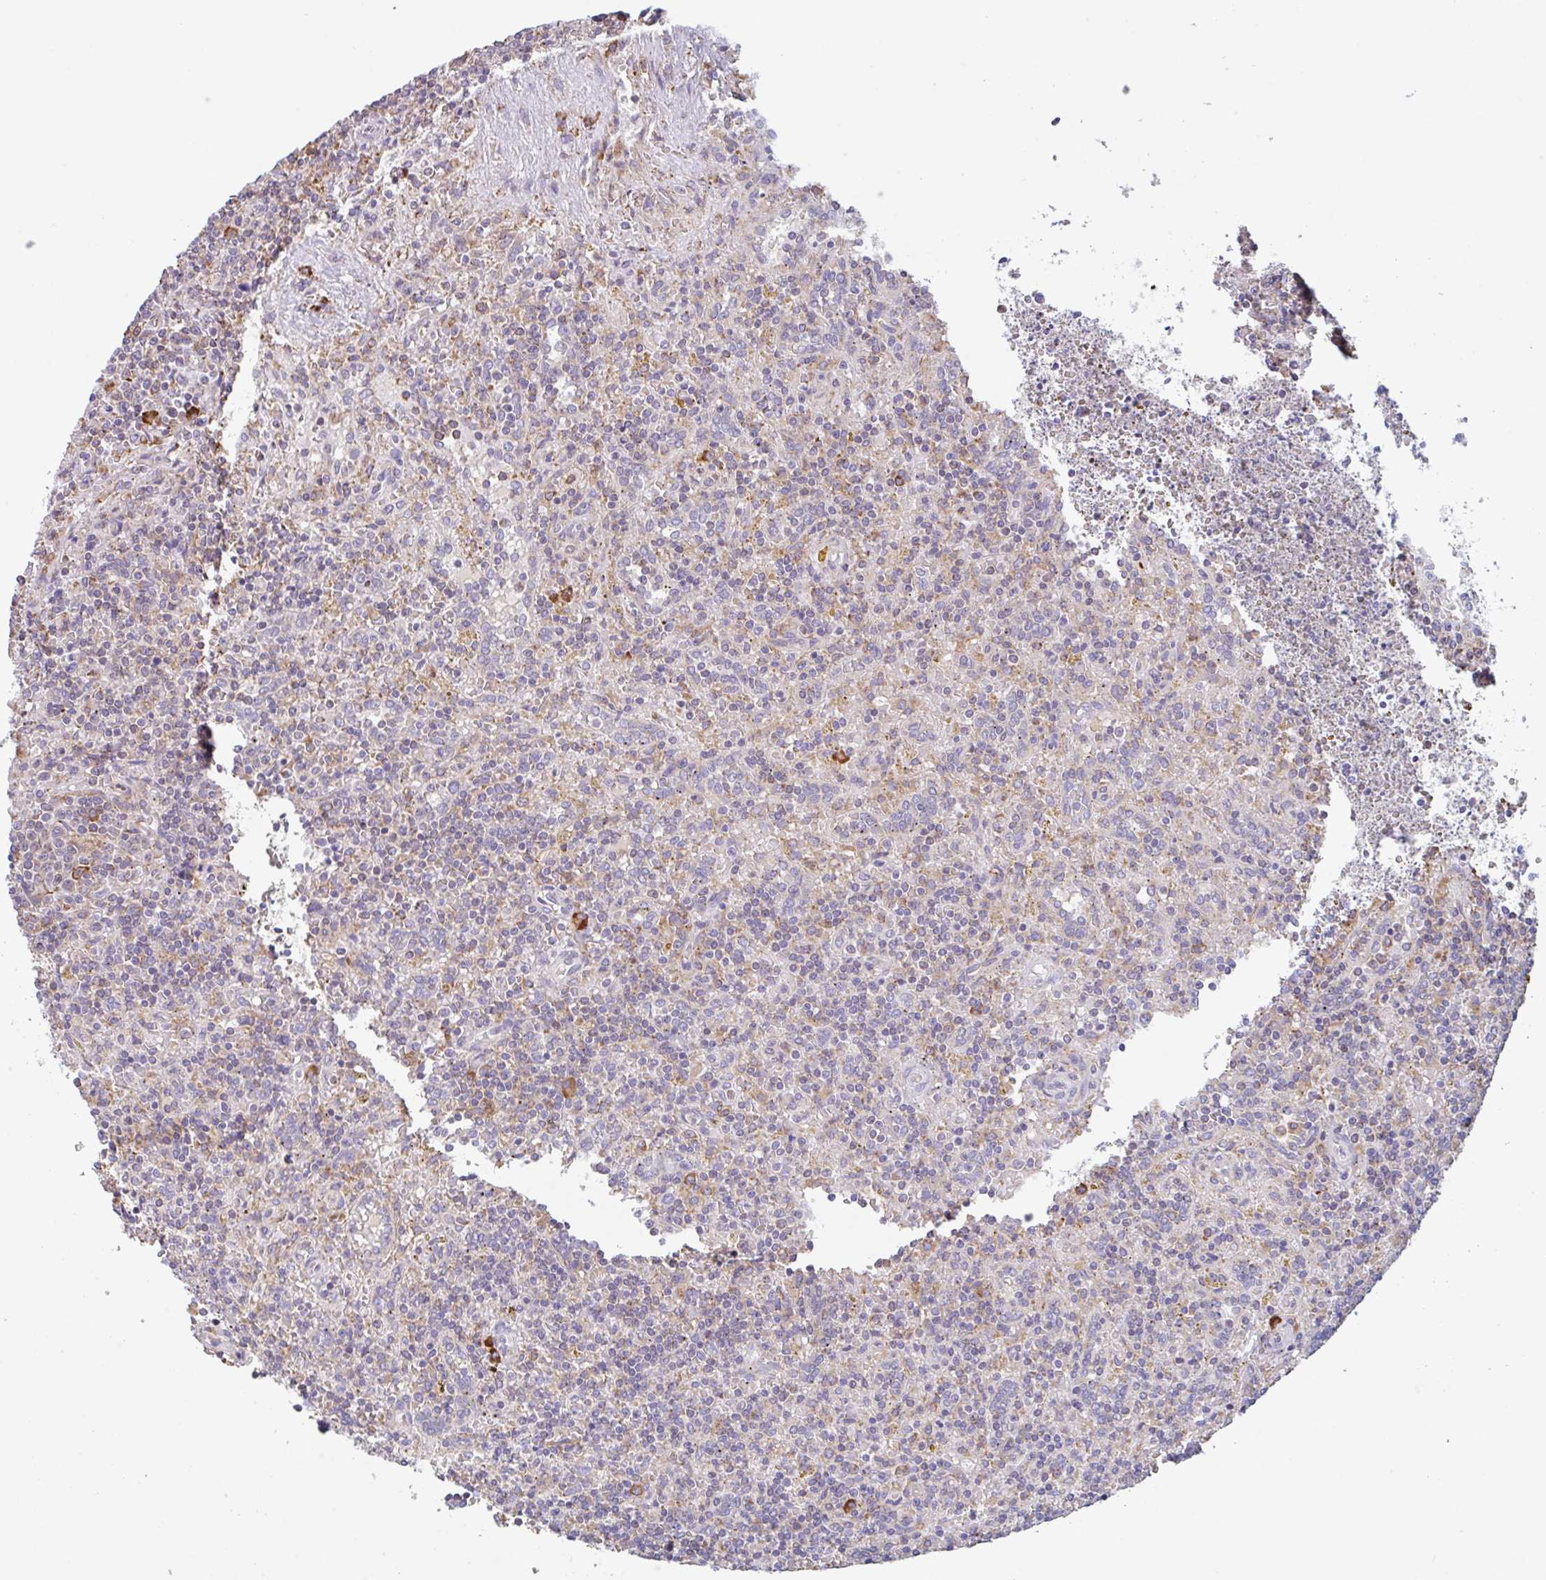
{"staining": {"intensity": "negative", "quantity": "none", "location": "none"}, "tissue": "lymphoma", "cell_type": "Tumor cells", "image_type": "cancer", "snomed": [{"axis": "morphology", "description": "Malignant lymphoma, non-Hodgkin's type, Low grade"}, {"axis": "topography", "description": "Spleen"}], "caption": "Immunohistochemical staining of human malignant lymphoma, non-Hodgkin's type (low-grade) shows no significant expression in tumor cells.", "gene": "DOK4", "patient": {"sex": "male", "age": 67}}